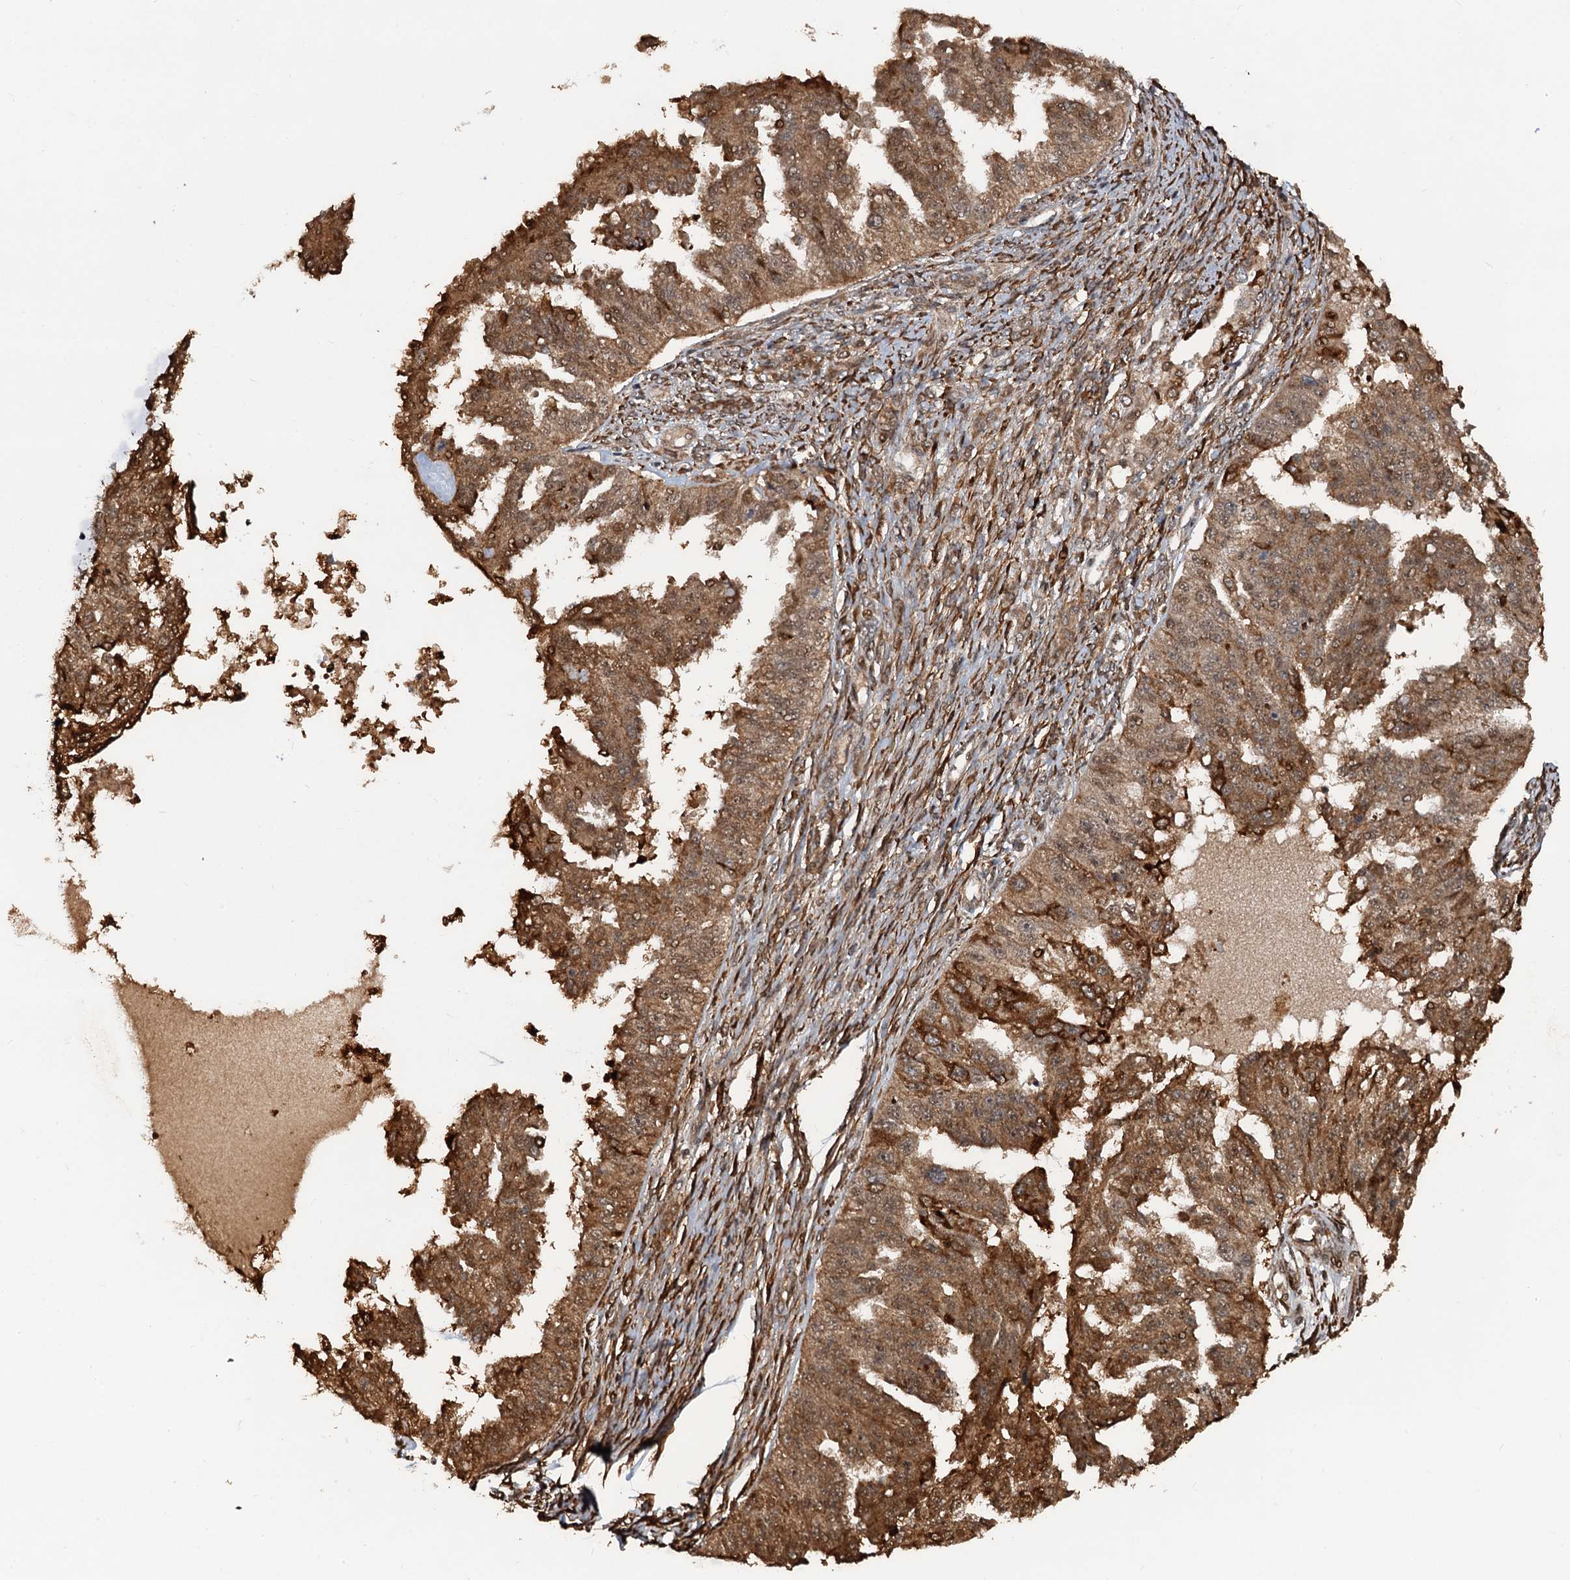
{"staining": {"intensity": "moderate", "quantity": ">75%", "location": "cytoplasmic/membranous,nuclear"}, "tissue": "ovarian cancer", "cell_type": "Tumor cells", "image_type": "cancer", "snomed": [{"axis": "morphology", "description": "Cystadenocarcinoma, serous, NOS"}, {"axis": "topography", "description": "Ovary"}], "caption": "This is an image of immunohistochemistry (IHC) staining of ovarian cancer, which shows moderate expression in the cytoplasmic/membranous and nuclear of tumor cells.", "gene": "SNRNP25", "patient": {"sex": "female", "age": 58}}